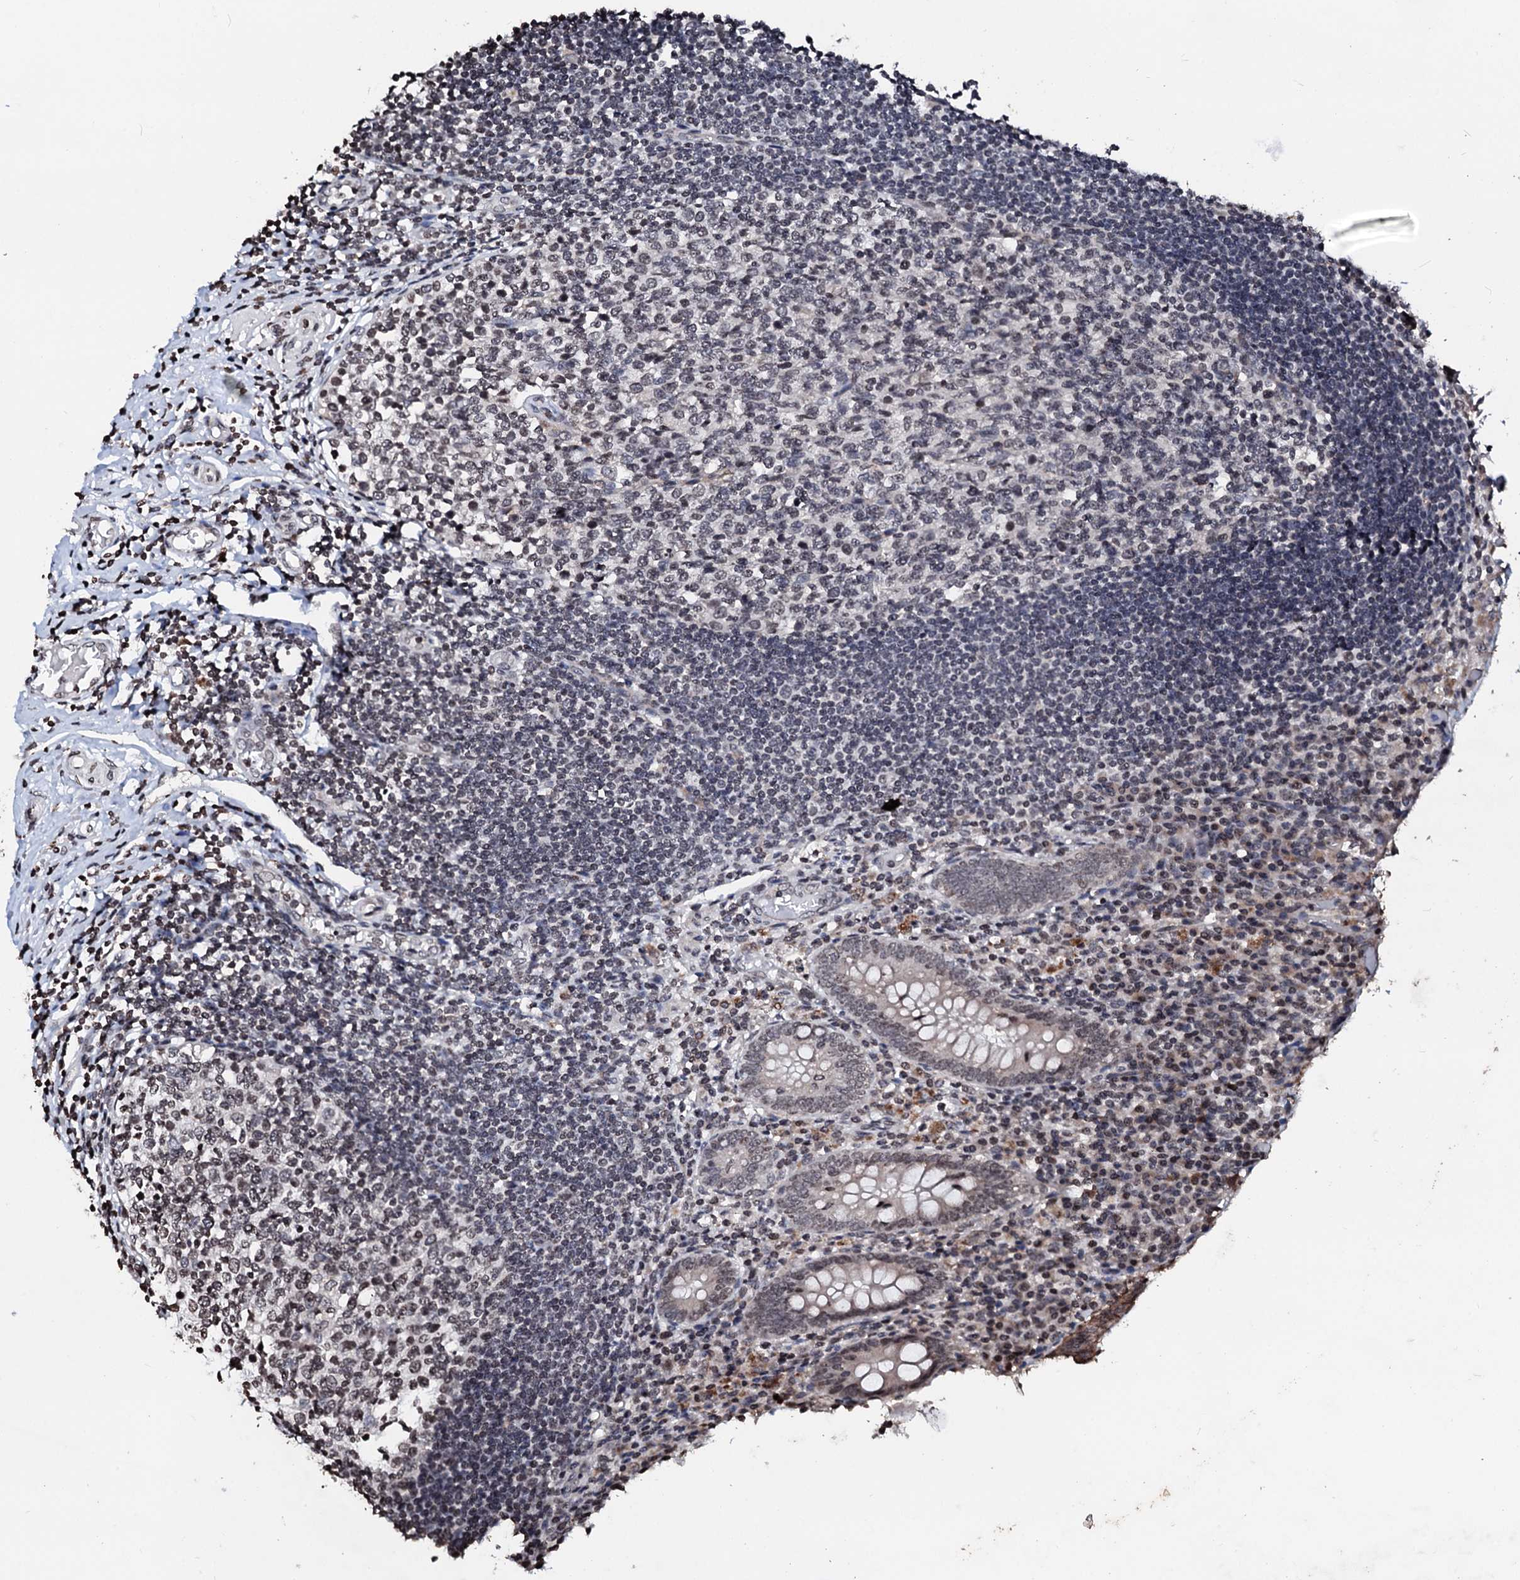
{"staining": {"intensity": "moderate", "quantity": ">75%", "location": "nuclear"}, "tissue": "appendix", "cell_type": "Glandular cells", "image_type": "normal", "snomed": [{"axis": "morphology", "description": "Normal tissue, NOS"}, {"axis": "topography", "description": "Appendix"}], "caption": "Immunohistochemical staining of normal human appendix shows medium levels of moderate nuclear staining in approximately >75% of glandular cells.", "gene": "LSM11", "patient": {"sex": "female", "age": 17}}